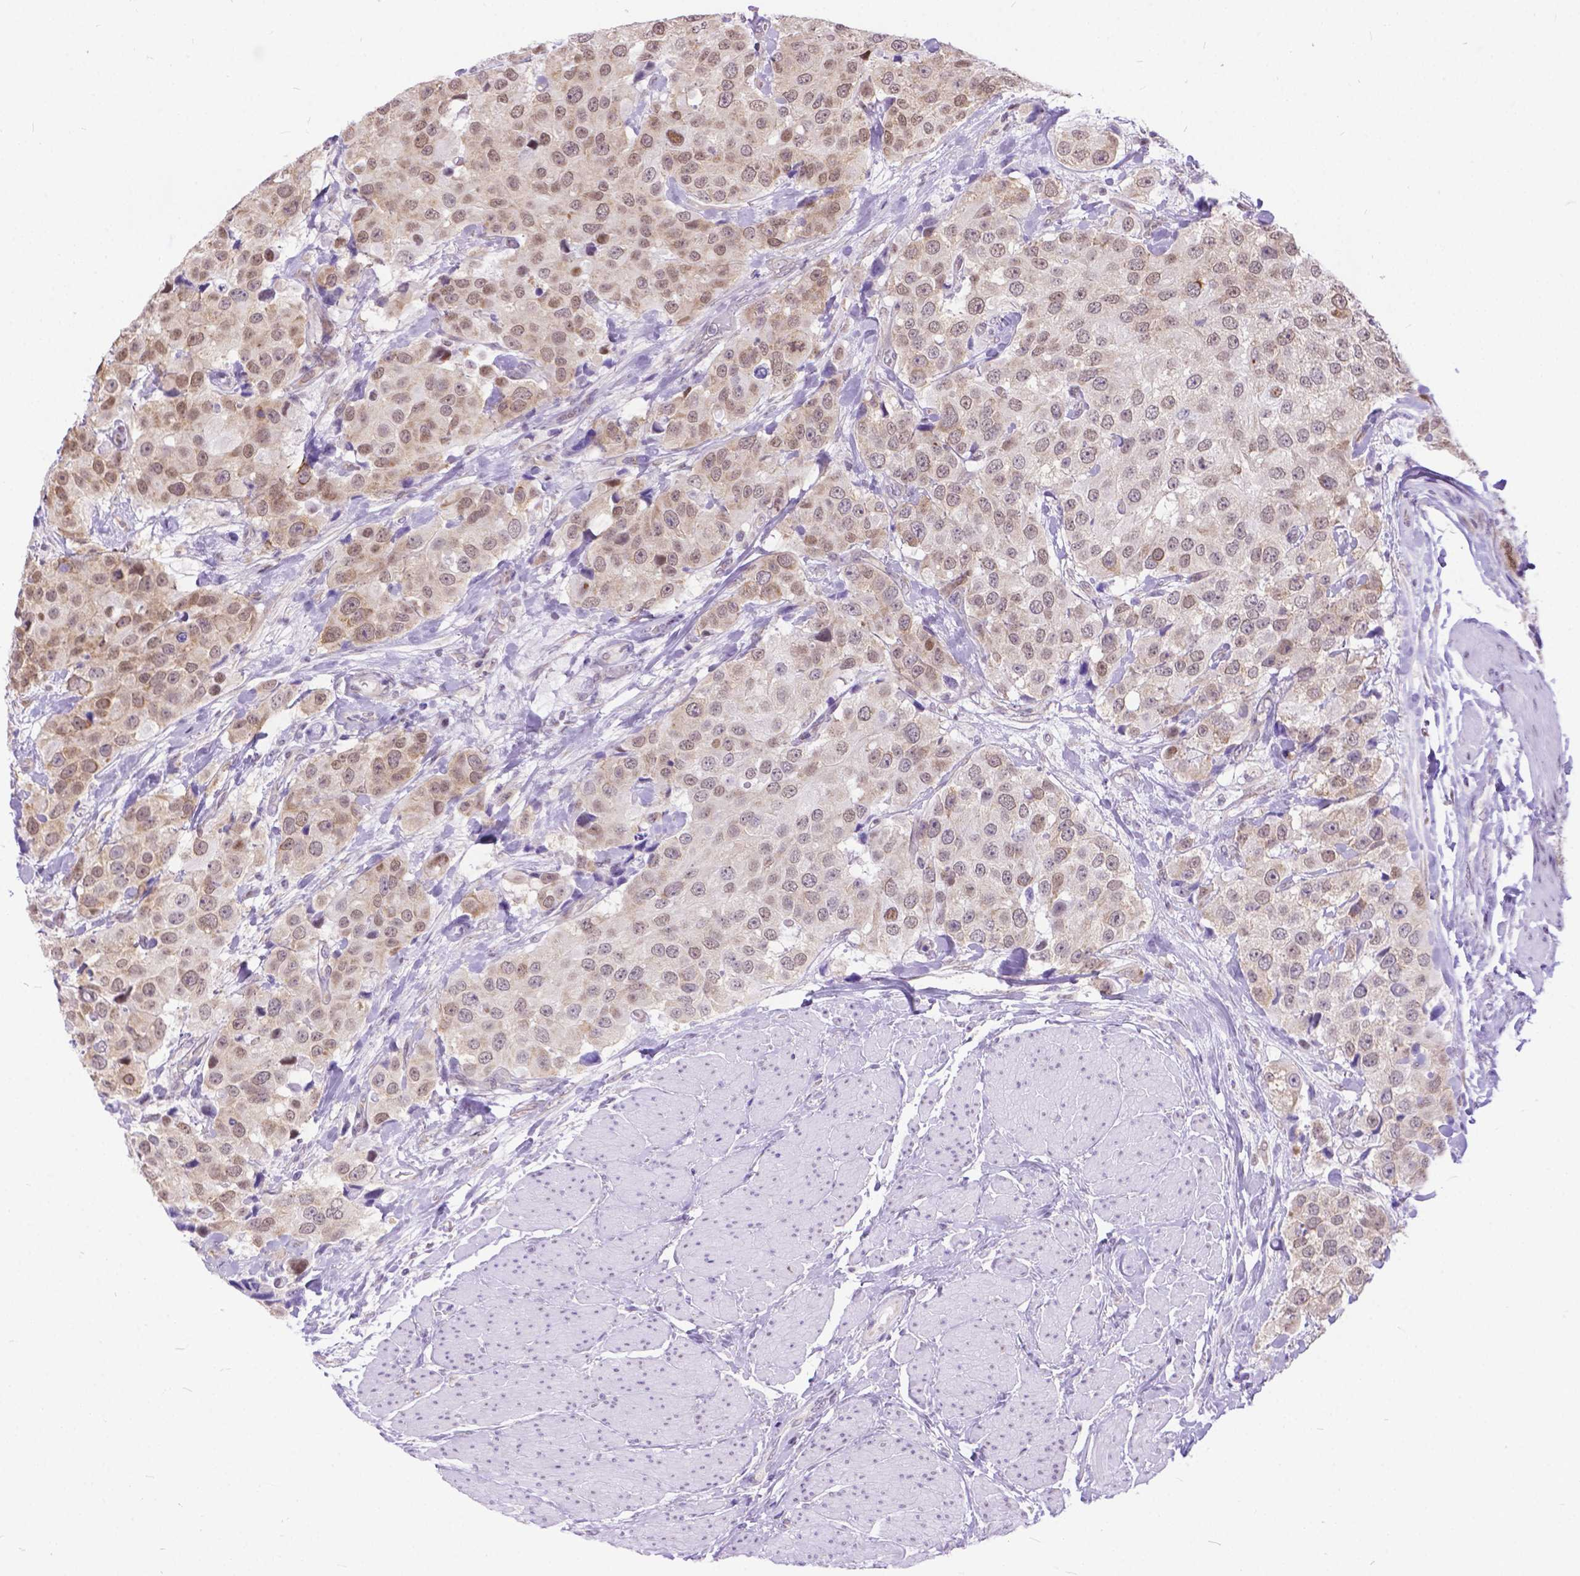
{"staining": {"intensity": "weak", "quantity": "25%-75%", "location": "cytoplasmic/membranous,nuclear"}, "tissue": "urothelial cancer", "cell_type": "Tumor cells", "image_type": "cancer", "snomed": [{"axis": "morphology", "description": "Urothelial carcinoma, High grade"}, {"axis": "topography", "description": "Urinary bladder"}], "caption": "Brown immunohistochemical staining in human urothelial cancer shows weak cytoplasmic/membranous and nuclear positivity in about 25%-75% of tumor cells. (DAB IHC, brown staining for protein, blue staining for nuclei).", "gene": "FAM124B", "patient": {"sex": "female", "age": 64}}